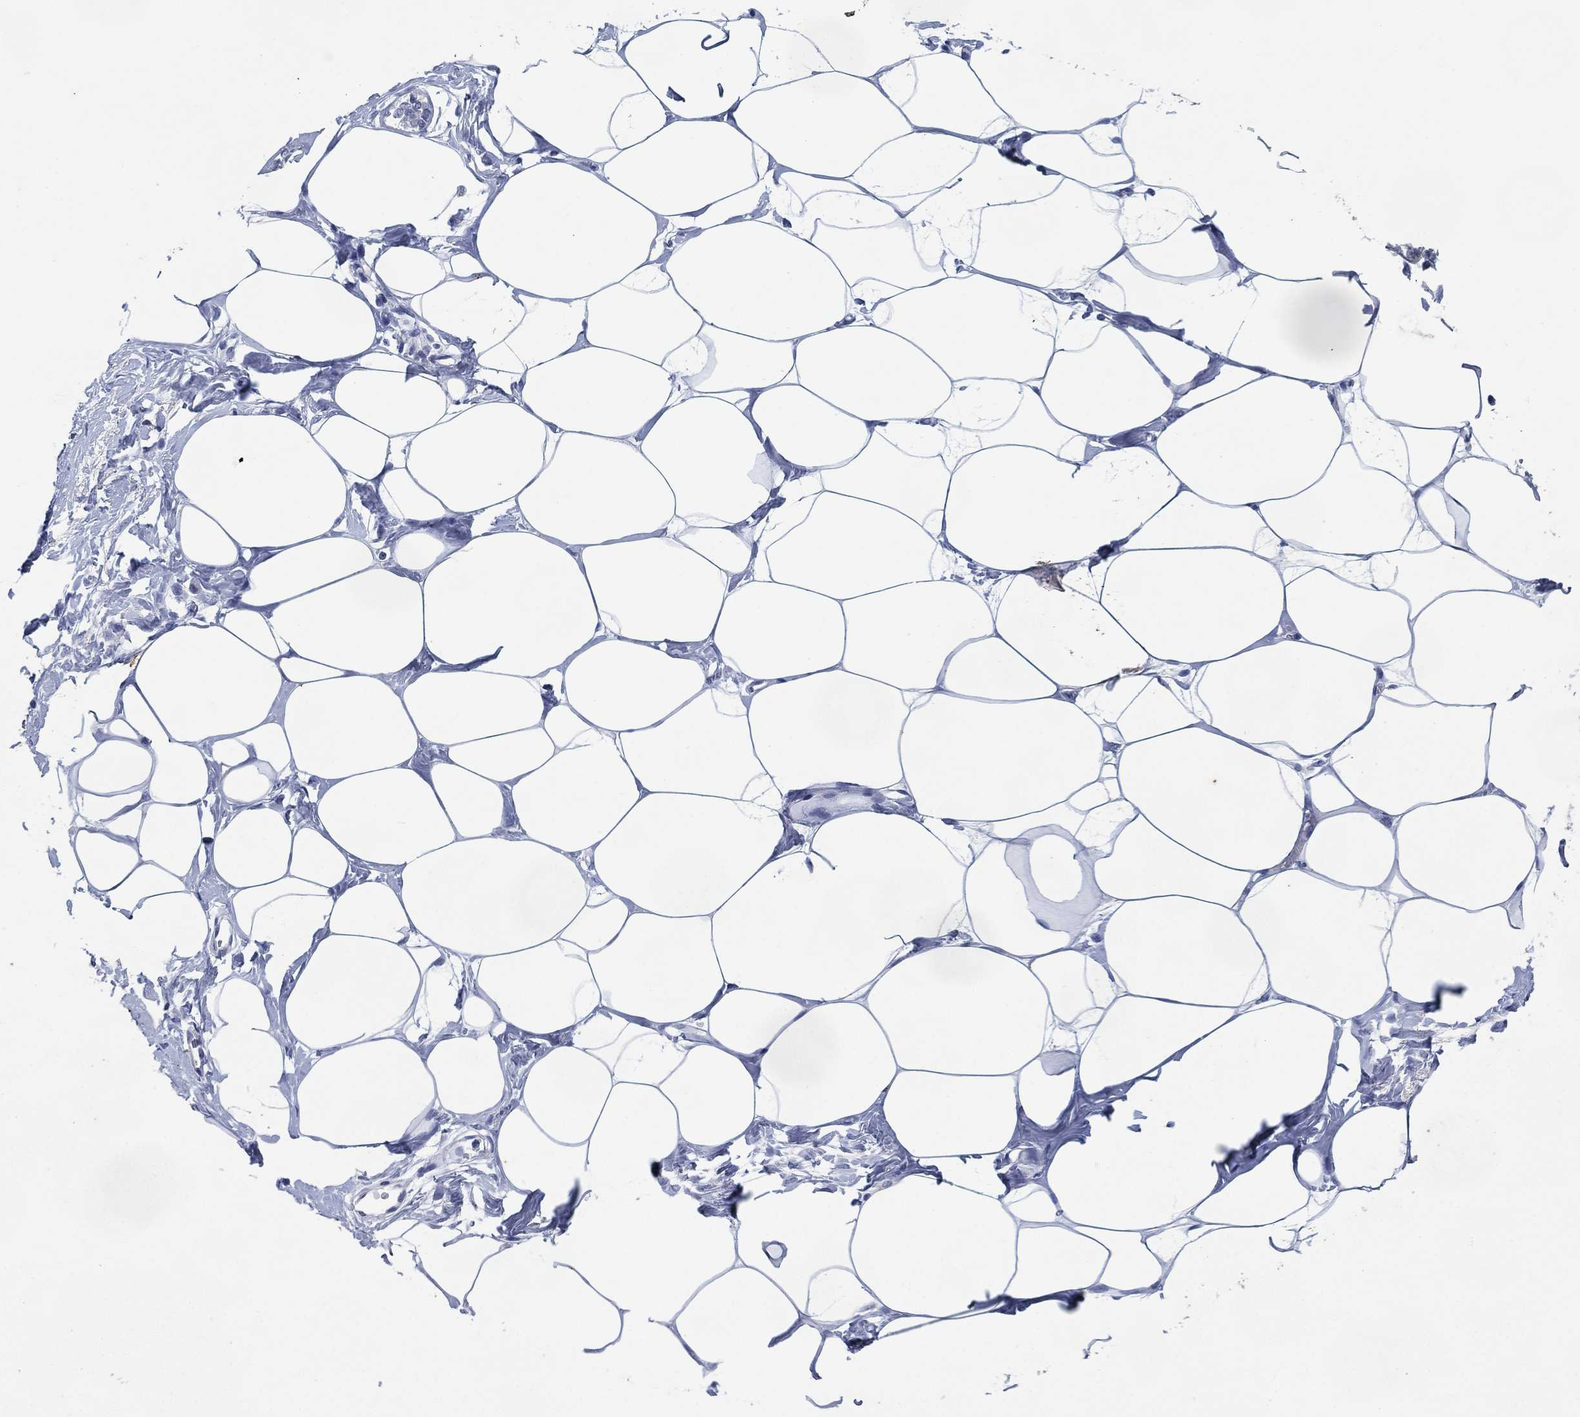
{"staining": {"intensity": "negative", "quantity": "none", "location": "none"}, "tissue": "breast", "cell_type": "Adipocytes", "image_type": "normal", "snomed": [{"axis": "morphology", "description": "Normal tissue, NOS"}, {"axis": "morphology", "description": "Lobular carcinoma, in situ"}, {"axis": "topography", "description": "Breast"}], "caption": "High magnification brightfield microscopy of benign breast stained with DAB (3,3'-diaminobenzidine) (brown) and counterstained with hematoxylin (blue): adipocytes show no significant staining.", "gene": "FSCN2", "patient": {"sex": "female", "age": 35}}